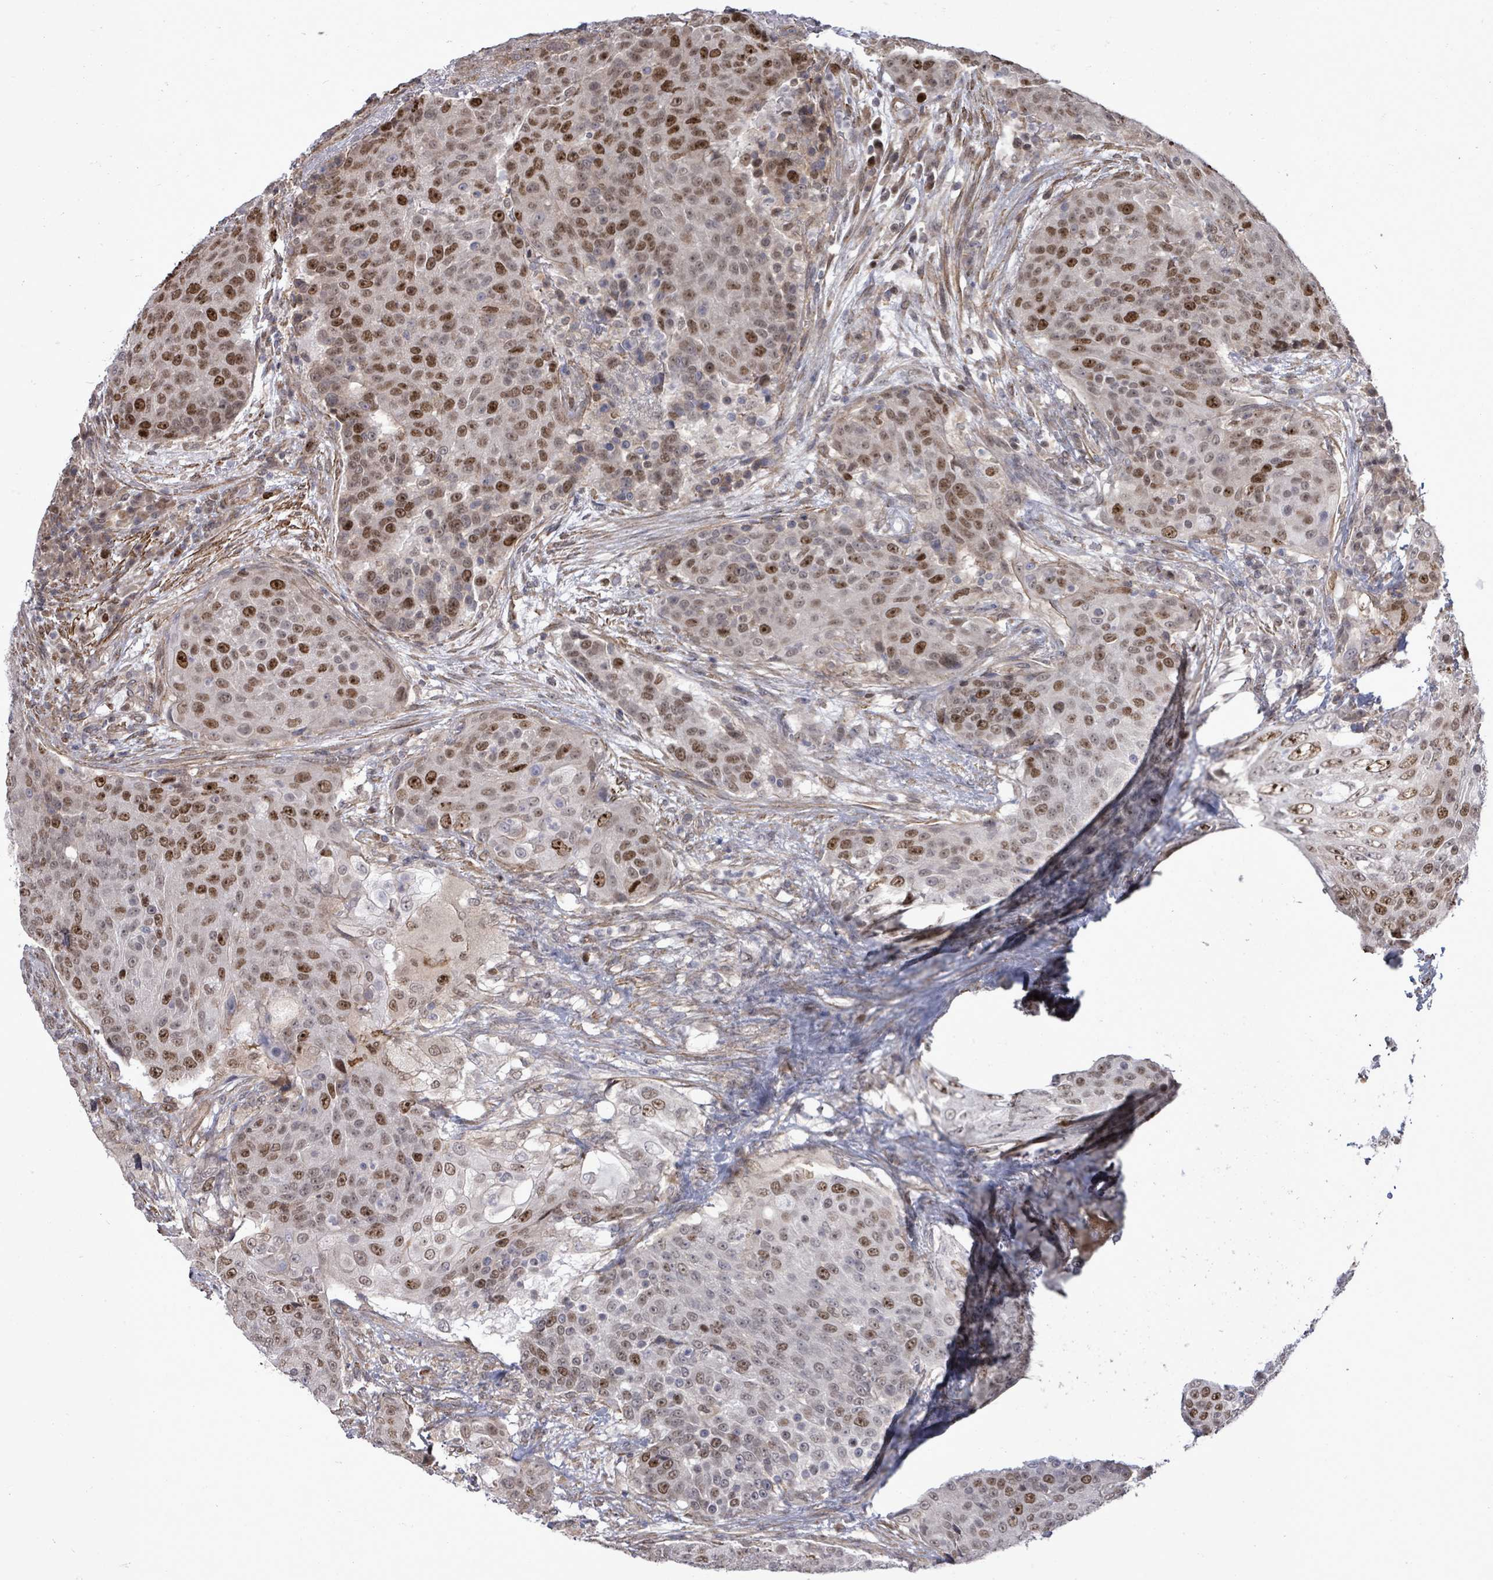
{"staining": {"intensity": "strong", "quantity": "25%-75%", "location": "nuclear"}, "tissue": "urothelial cancer", "cell_type": "Tumor cells", "image_type": "cancer", "snomed": [{"axis": "morphology", "description": "Urothelial carcinoma, High grade"}, {"axis": "topography", "description": "Urinary bladder"}], "caption": "Immunohistochemistry (IHC) micrograph of neoplastic tissue: urothelial carcinoma (high-grade) stained using immunohistochemistry exhibits high levels of strong protein expression localized specifically in the nuclear of tumor cells, appearing as a nuclear brown color.", "gene": "PAPSS1", "patient": {"sex": "female", "age": 63}}